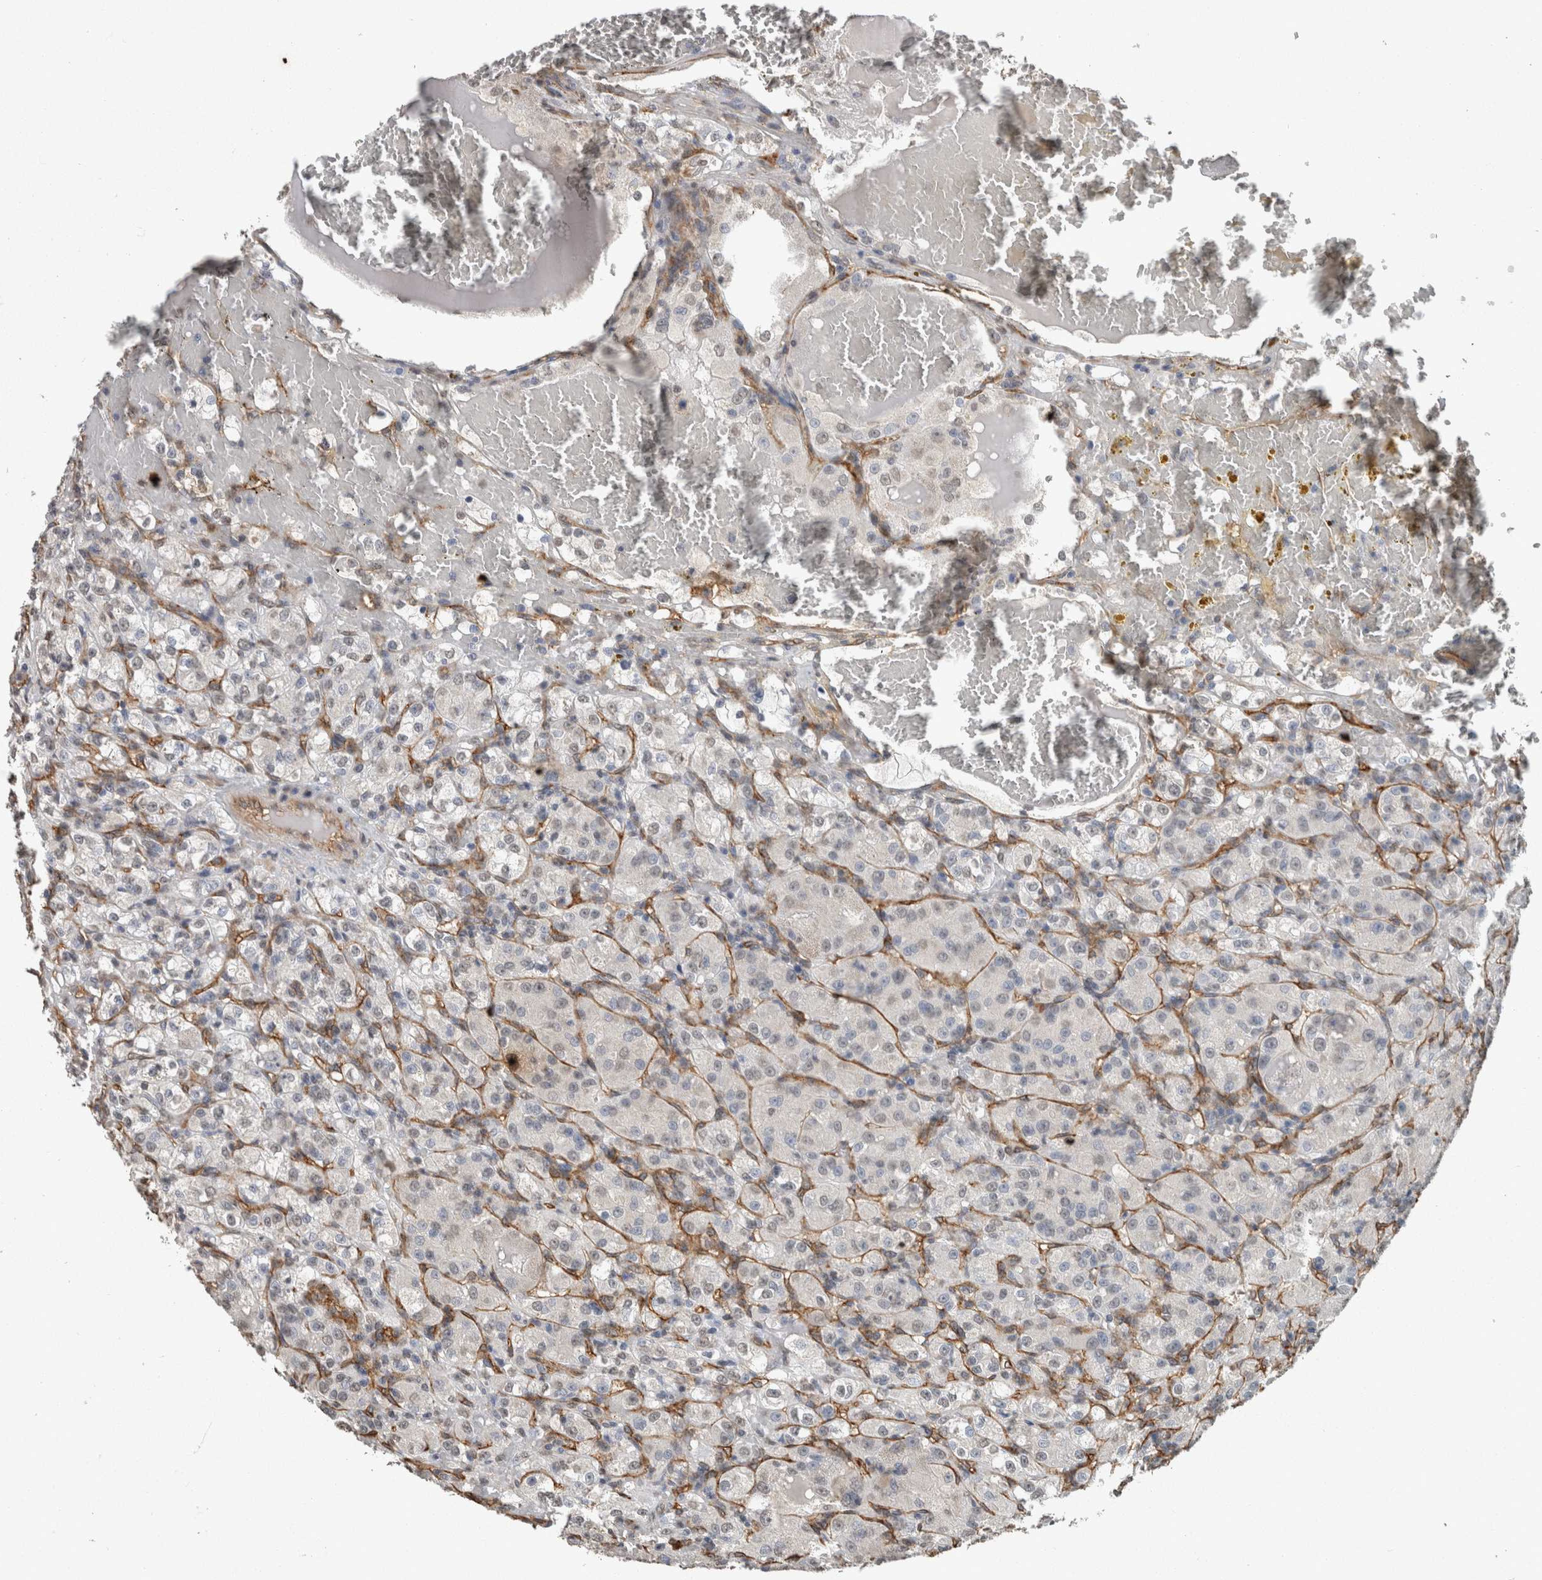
{"staining": {"intensity": "negative", "quantity": "none", "location": "none"}, "tissue": "renal cancer", "cell_type": "Tumor cells", "image_type": "cancer", "snomed": [{"axis": "morphology", "description": "Normal tissue, NOS"}, {"axis": "morphology", "description": "Adenocarcinoma, NOS"}, {"axis": "topography", "description": "Kidney"}], "caption": "A high-resolution image shows immunohistochemistry staining of renal cancer, which reveals no significant expression in tumor cells.", "gene": "RECK", "patient": {"sex": "male", "age": 61}}